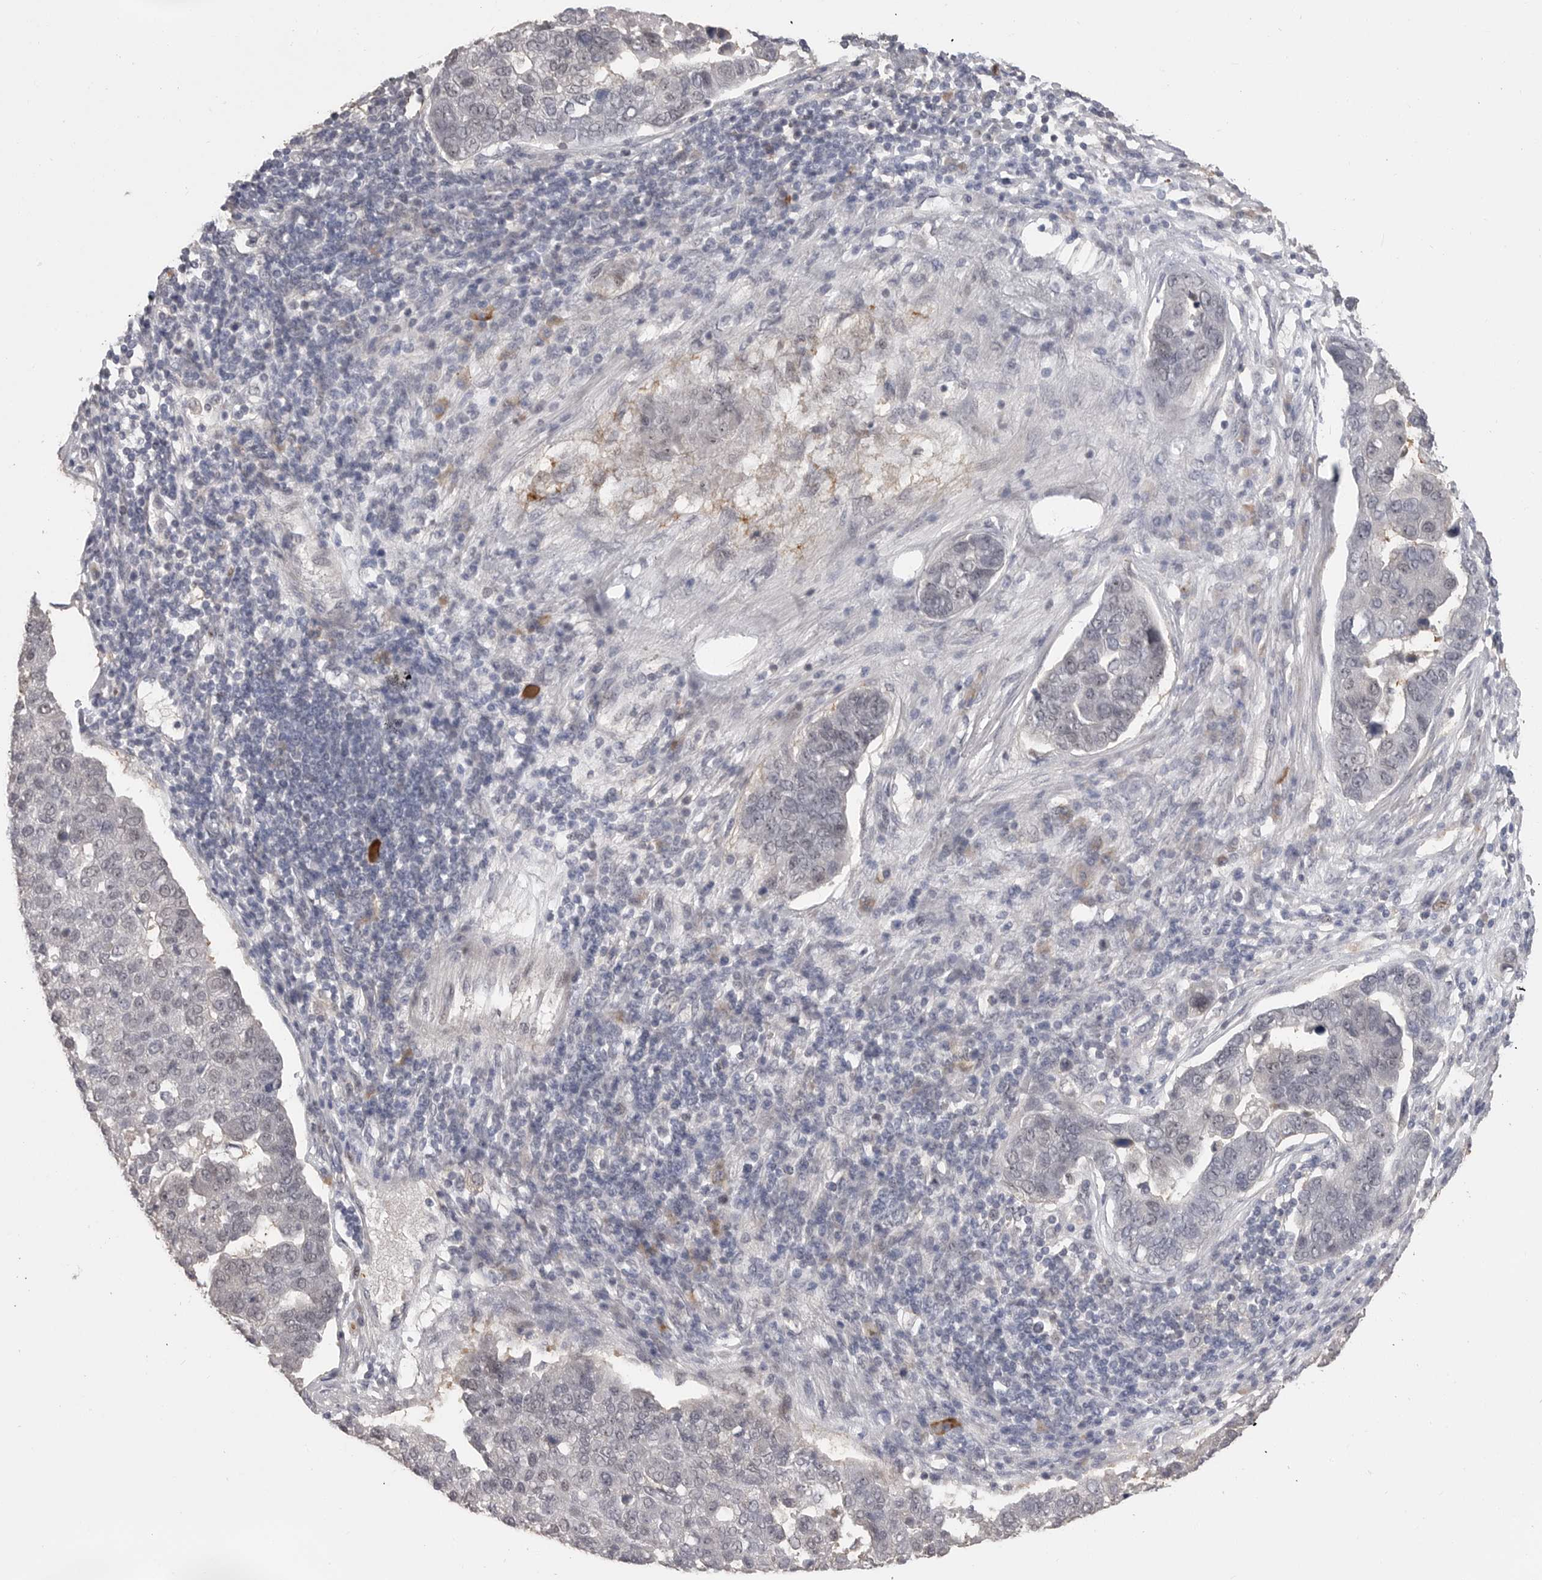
{"staining": {"intensity": "negative", "quantity": "none", "location": "none"}, "tissue": "pancreatic cancer", "cell_type": "Tumor cells", "image_type": "cancer", "snomed": [{"axis": "morphology", "description": "Adenocarcinoma, NOS"}, {"axis": "topography", "description": "Pancreas"}], "caption": "Immunohistochemistry (IHC) image of human pancreatic adenocarcinoma stained for a protein (brown), which shows no staining in tumor cells.", "gene": "PLEKHF1", "patient": {"sex": "female", "age": 61}}